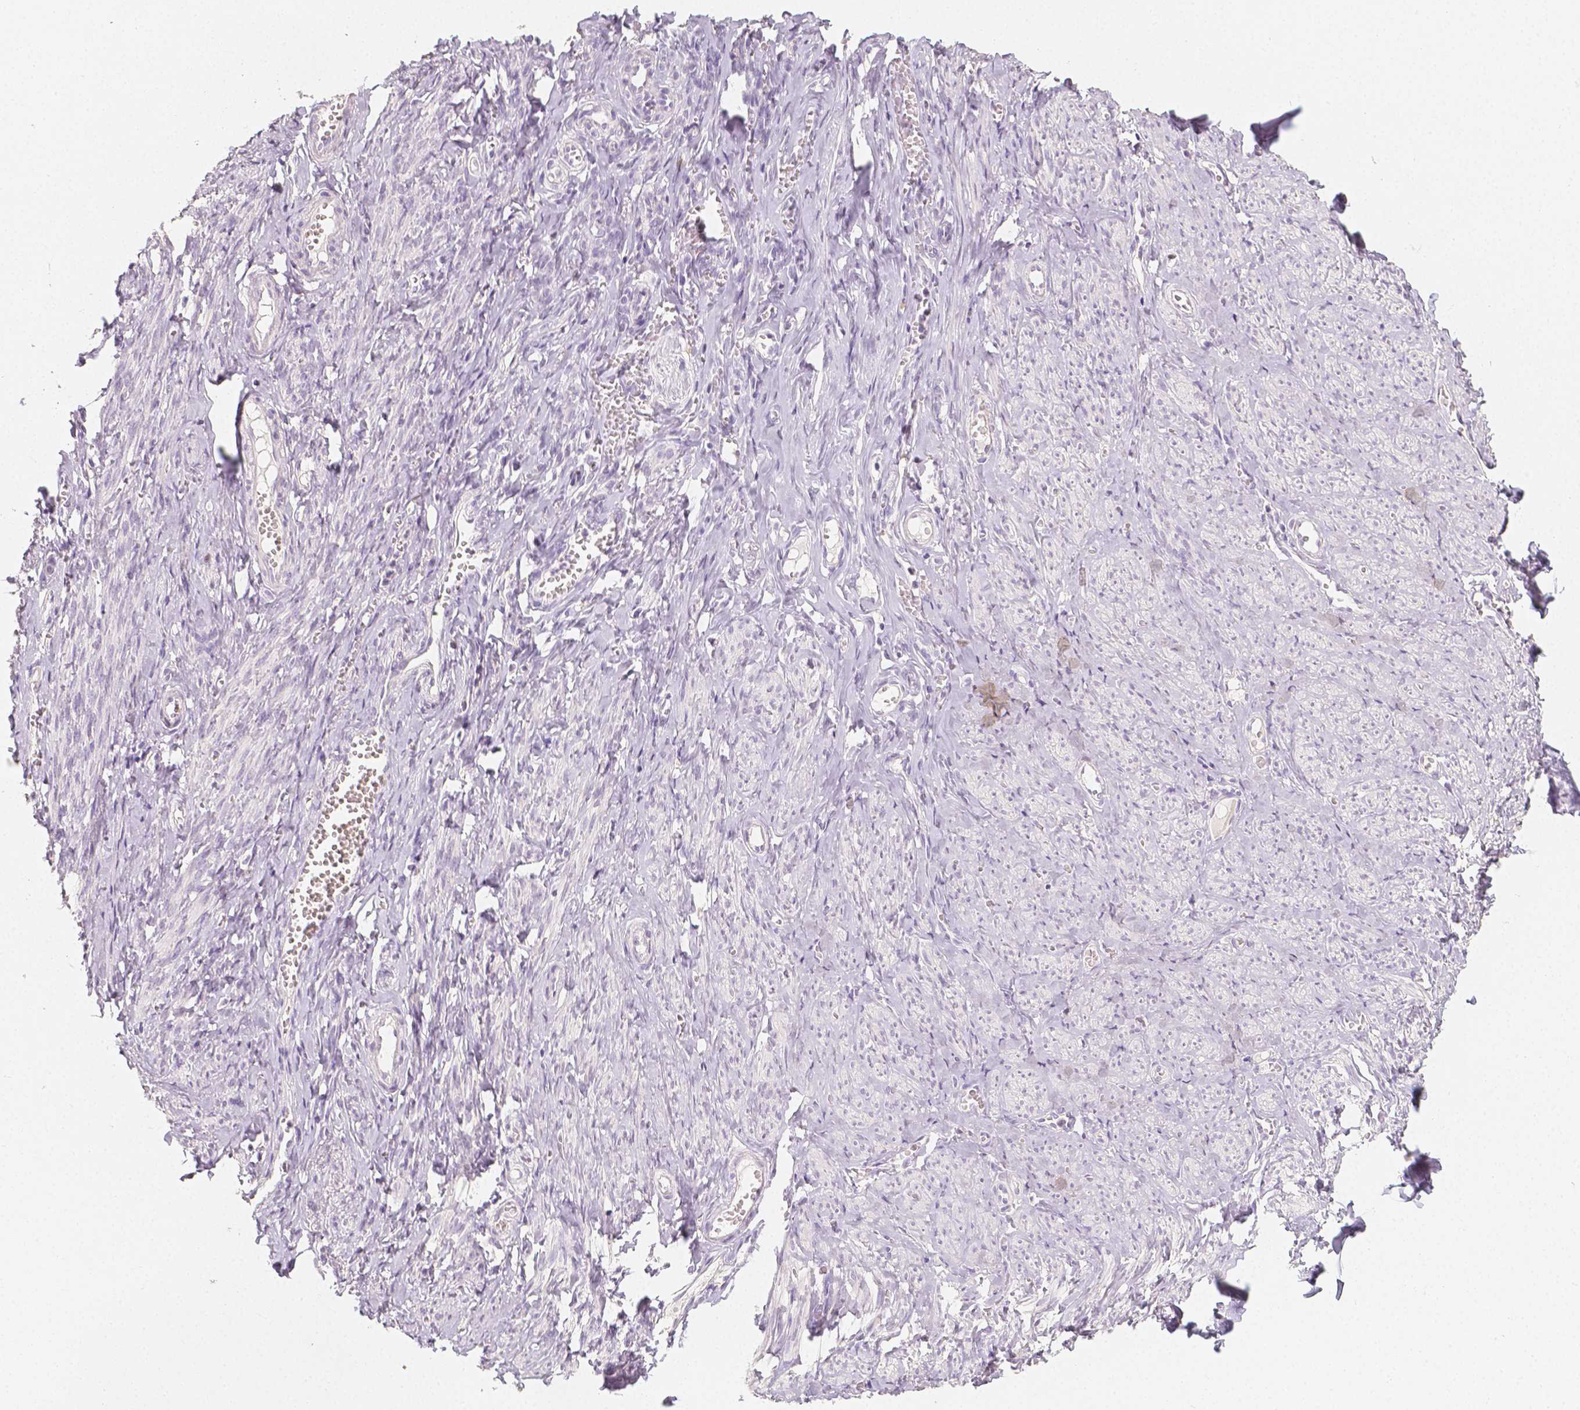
{"staining": {"intensity": "negative", "quantity": "none", "location": "none"}, "tissue": "smooth muscle", "cell_type": "Smooth muscle cells", "image_type": "normal", "snomed": [{"axis": "morphology", "description": "Normal tissue, NOS"}, {"axis": "topography", "description": "Smooth muscle"}], "caption": "The micrograph exhibits no significant staining in smooth muscle cells of smooth muscle.", "gene": "HNF1B", "patient": {"sex": "female", "age": 65}}